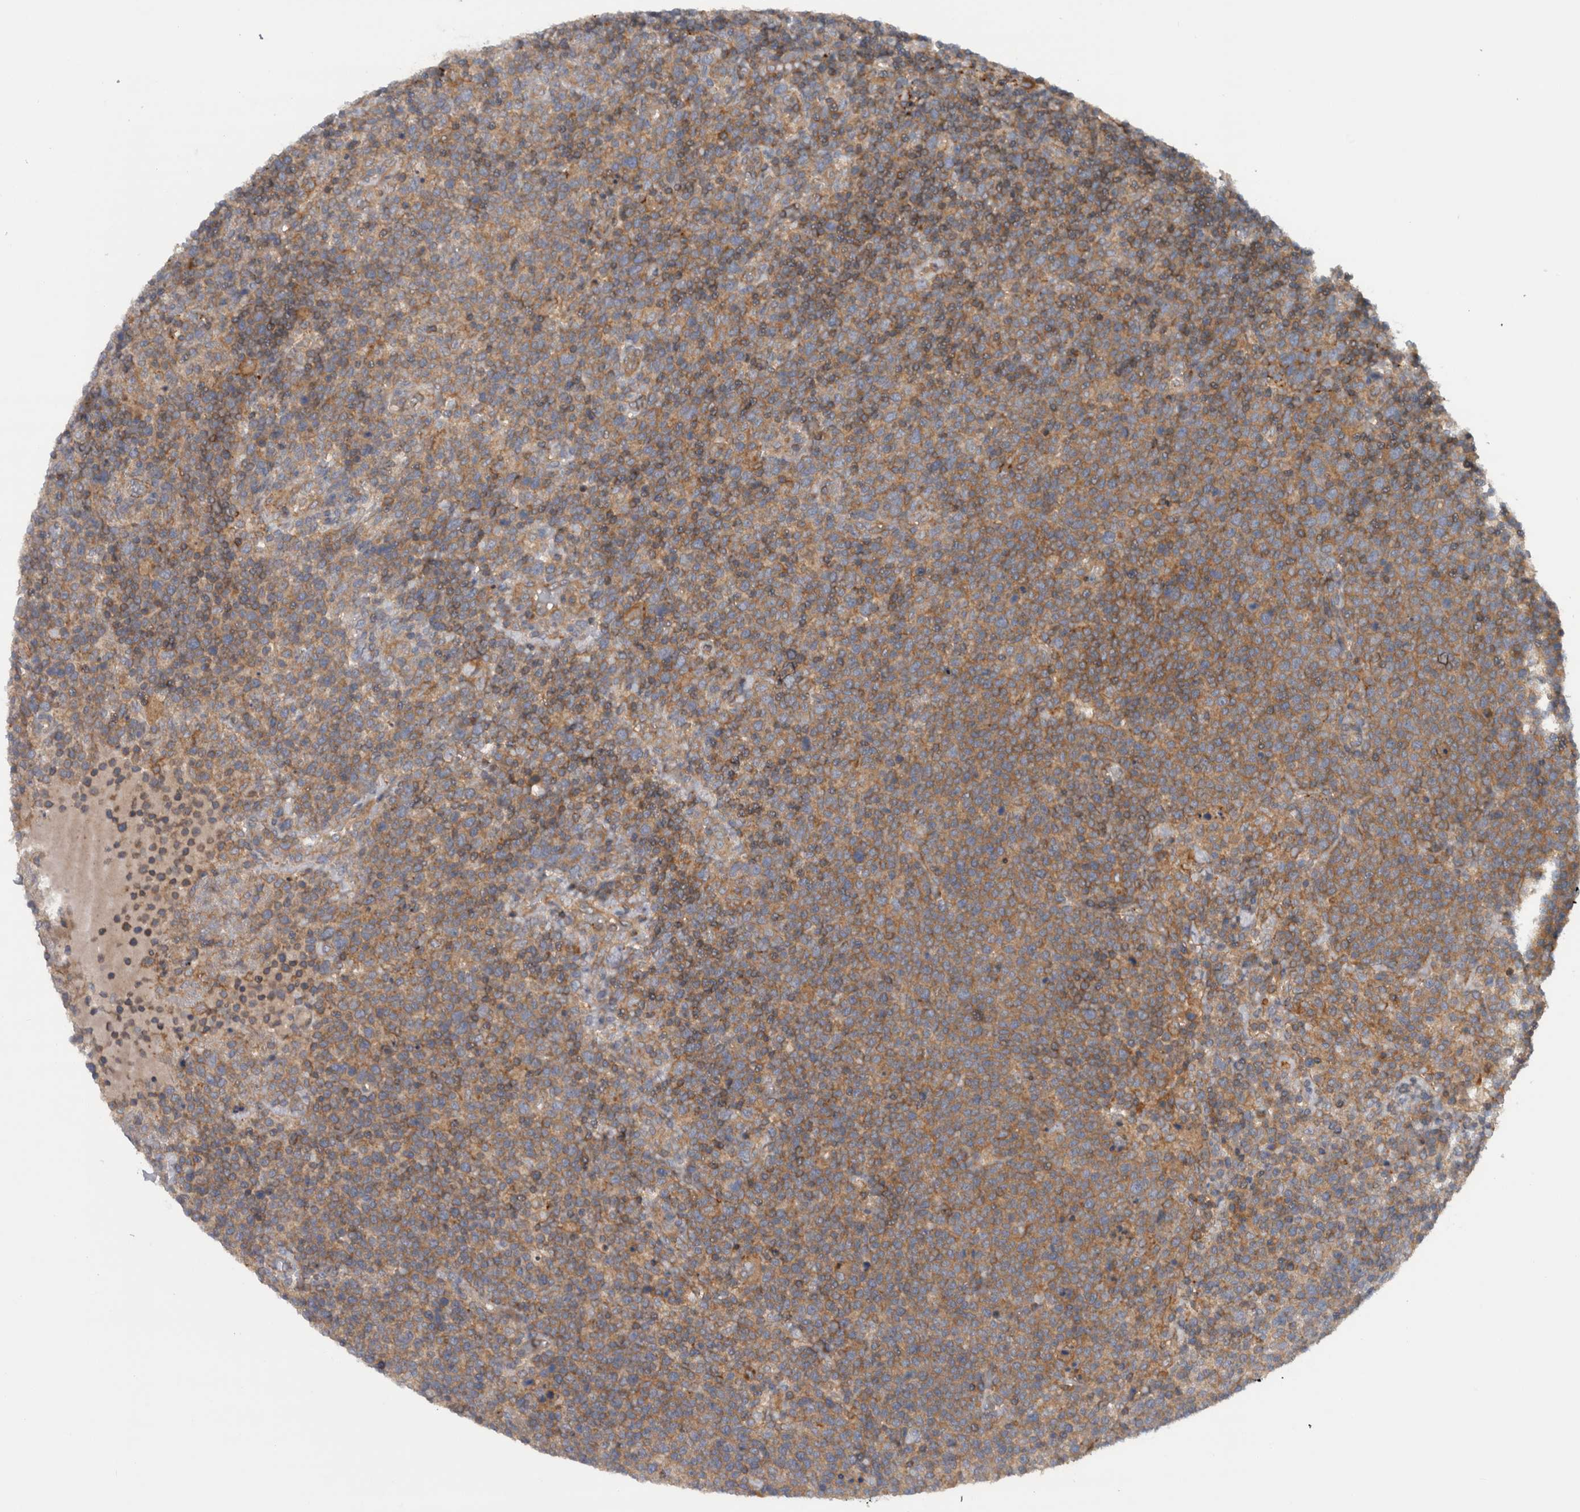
{"staining": {"intensity": "moderate", "quantity": ">75%", "location": "cytoplasmic/membranous"}, "tissue": "lymphoma", "cell_type": "Tumor cells", "image_type": "cancer", "snomed": [{"axis": "morphology", "description": "Malignant lymphoma, non-Hodgkin's type, High grade"}, {"axis": "topography", "description": "Lymph node"}], "caption": "Tumor cells exhibit moderate cytoplasmic/membranous positivity in approximately >75% of cells in malignant lymphoma, non-Hodgkin's type (high-grade).", "gene": "SCARA5", "patient": {"sex": "male", "age": 61}}